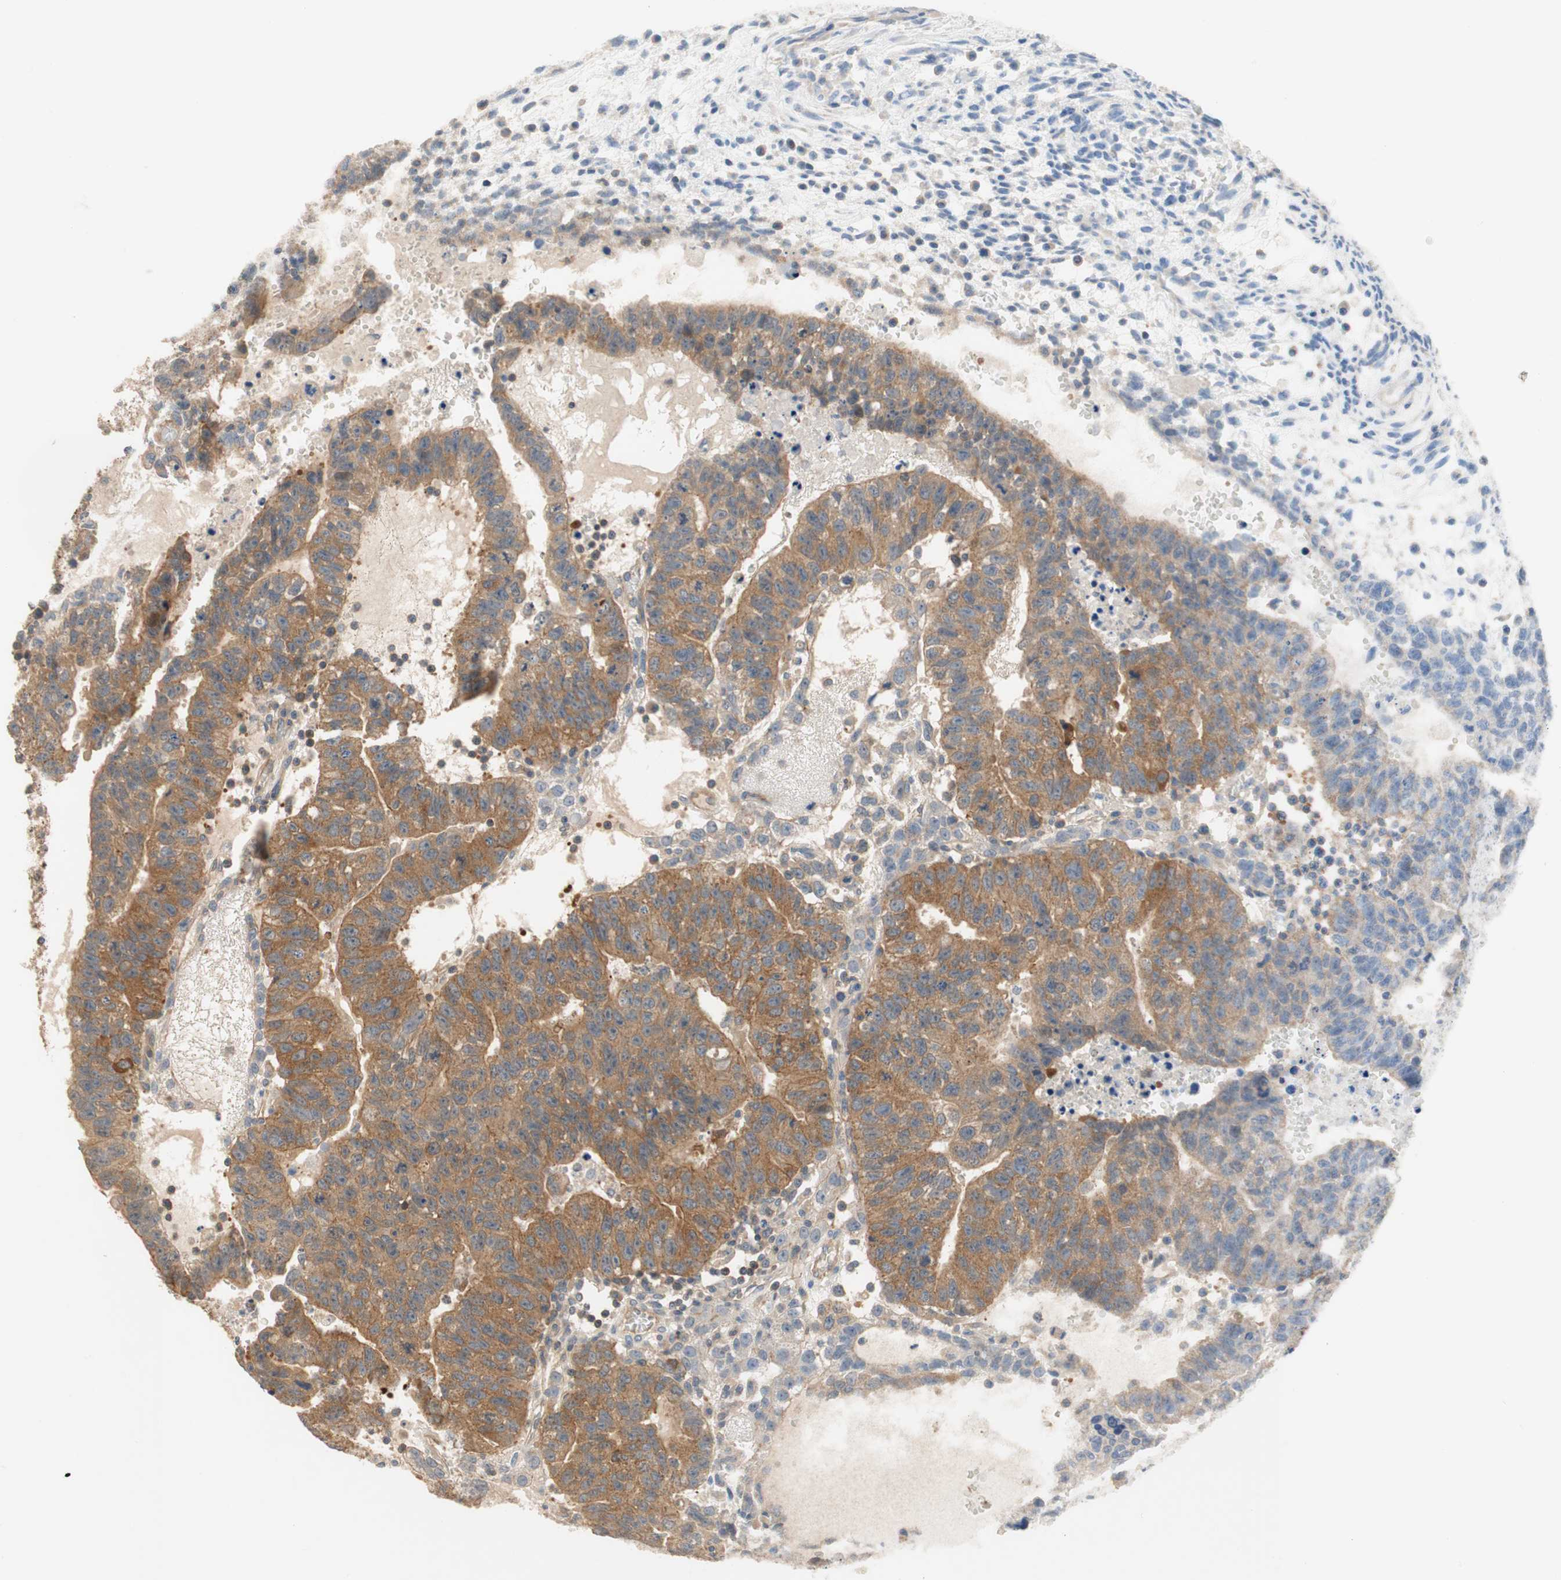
{"staining": {"intensity": "strong", "quantity": ">75%", "location": "cytoplasmic/membranous"}, "tissue": "testis cancer", "cell_type": "Tumor cells", "image_type": "cancer", "snomed": [{"axis": "morphology", "description": "Seminoma, NOS"}, {"axis": "morphology", "description": "Carcinoma, Embryonal, NOS"}, {"axis": "topography", "description": "Testis"}], "caption": "Immunohistochemistry staining of testis cancer (seminoma), which demonstrates high levels of strong cytoplasmic/membranous positivity in about >75% of tumor cells indicating strong cytoplasmic/membranous protein expression. The staining was performed using DAB (brown) for protein detection and nuclei were counterstained in hematoxylin (blue).", "gene": "MAP4K2", "patient": {"sex": "male", "age": 52}}